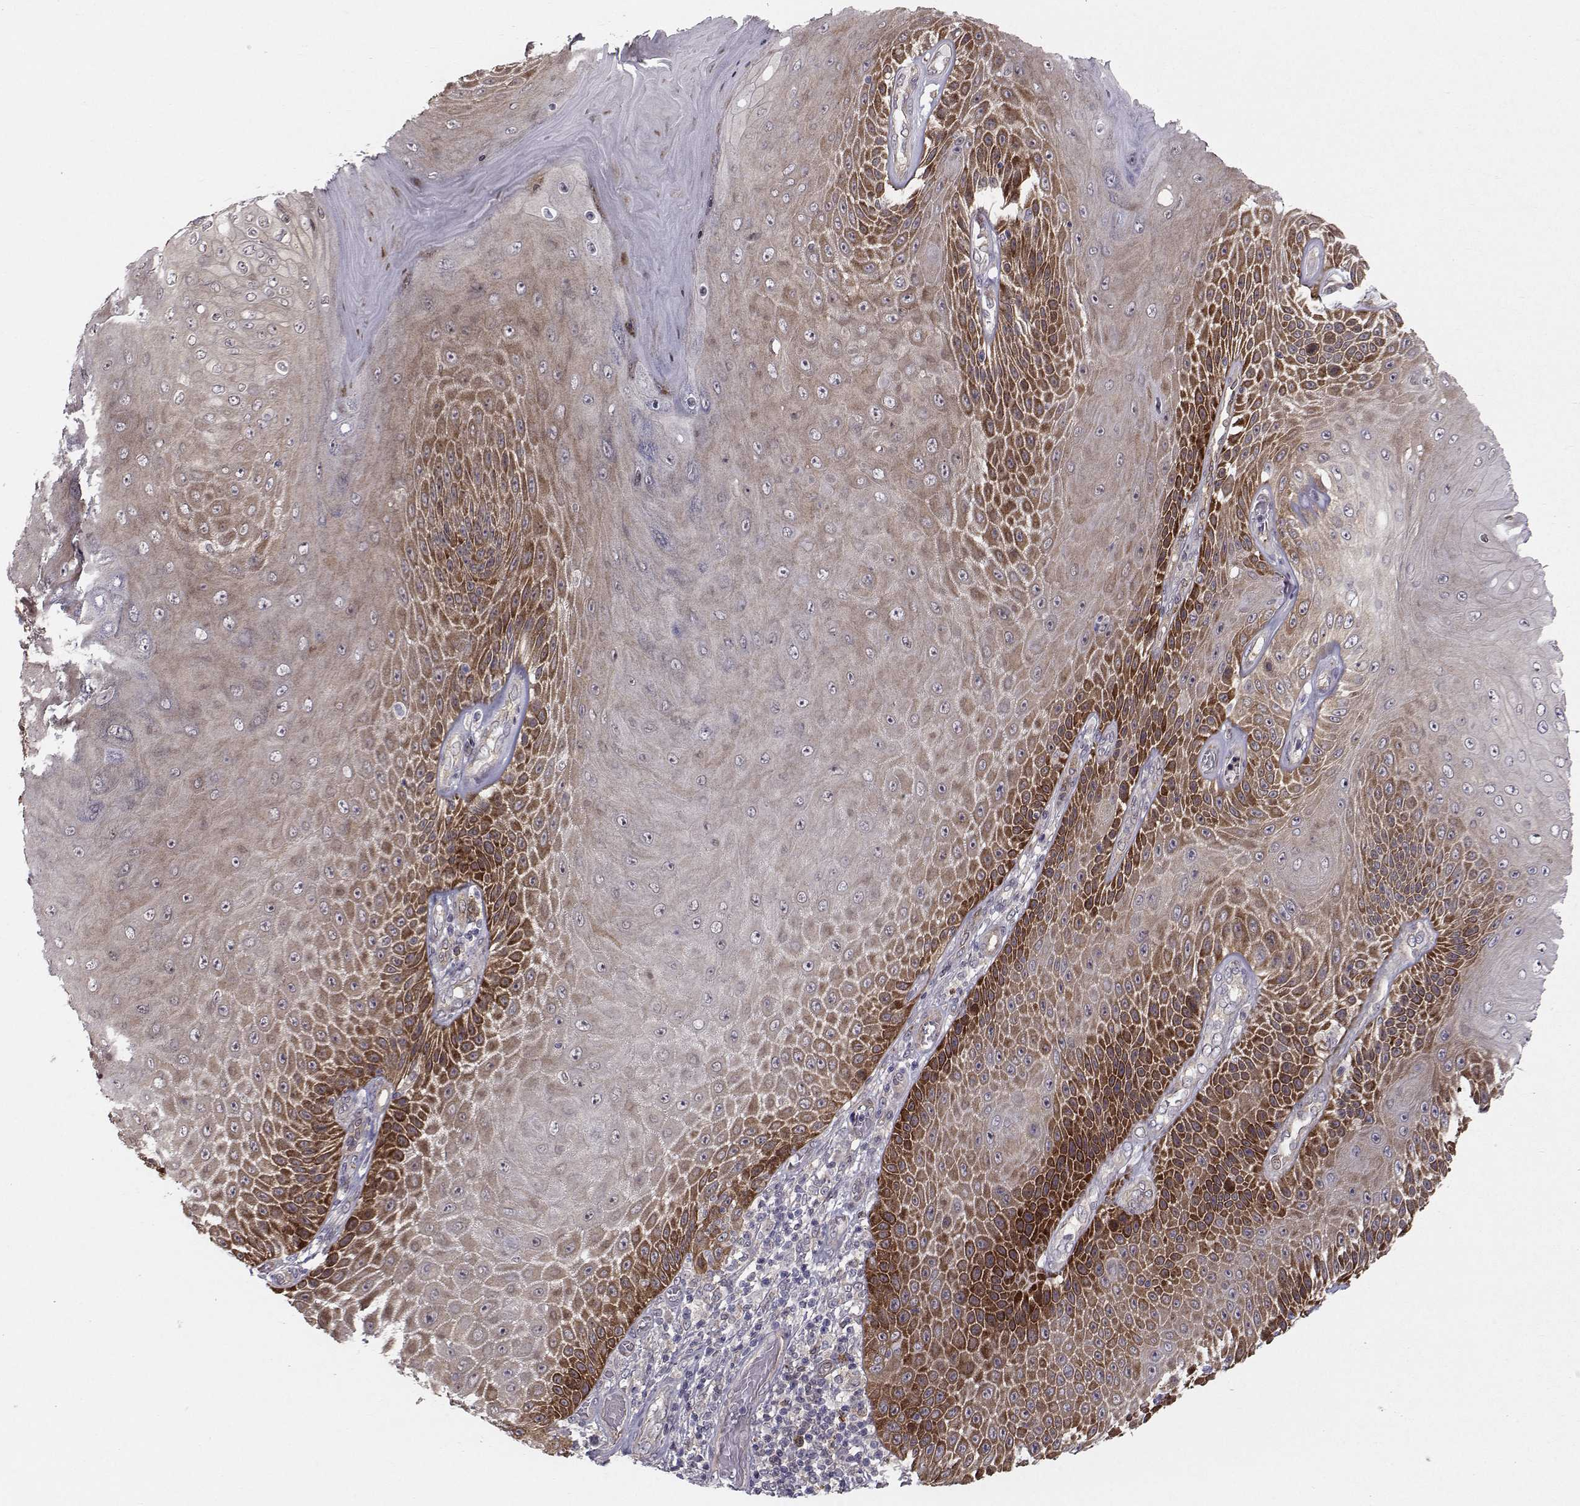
{"staining": {"intensity": "weak", "quantity": ">75%", "location": "cytoplasmic/membranous"}, "tissue": "skin cancer", "cell_type": "Tumor cells", "image_type": "cancer", "snomed": [{"axis": "morphology", "description": "Squamous cell carcinoma, NOS"}, {"axis": "topography", "description": "Skin"}], "caption": "Tumor cells reveal weak cytoplasmic/membranous expression in about >75% of cells in skin cancer (squamous cell carcinoma). (DAB IHC, brown staining for protein, blue staining for nuclei).", "gene": "HSP90AB1", "patient": {"sex": "male", "age": 62}}